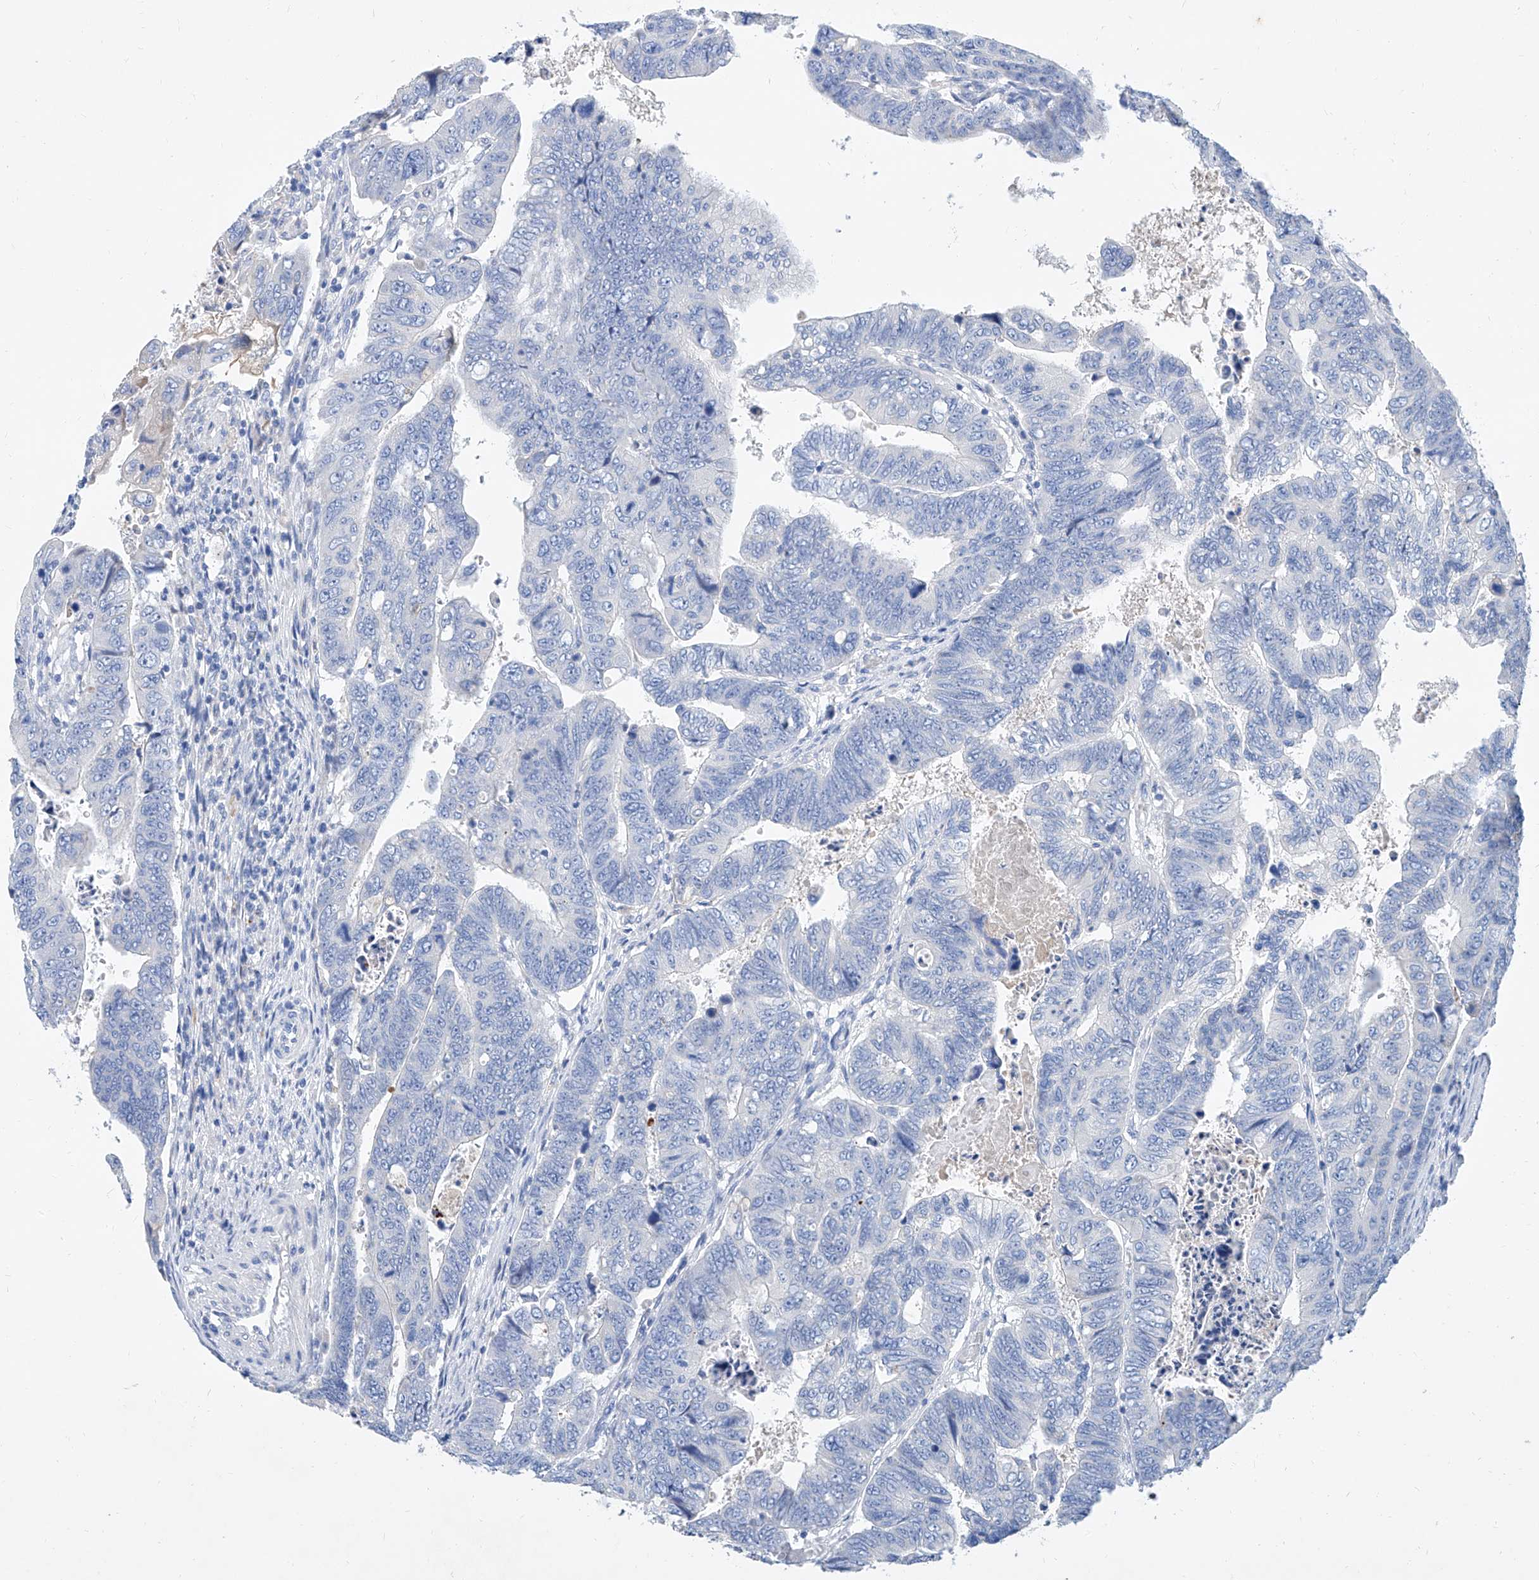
{"staining": {"intensity": "negative", "quantity": "none", "location": "none"}, "tissue": "colorectal cancer", "cell_type": "Tumor cells", "image_type": "cancer", "snomed": [{"axis": "morphology", "description": "Normal tissue, NOS"}, {"axis": "morphology", "description": "Adenocarcinoma, NOS"}, {"axis": "topography", "description": "Rectum"}], "caption": "An IHC histopathology image of colorectal cancer is shown. There is no staining in tumor cells of colorectal cancer.", "gene": "SLC25A29", "patient": {"sex": "female", "age": 65}}